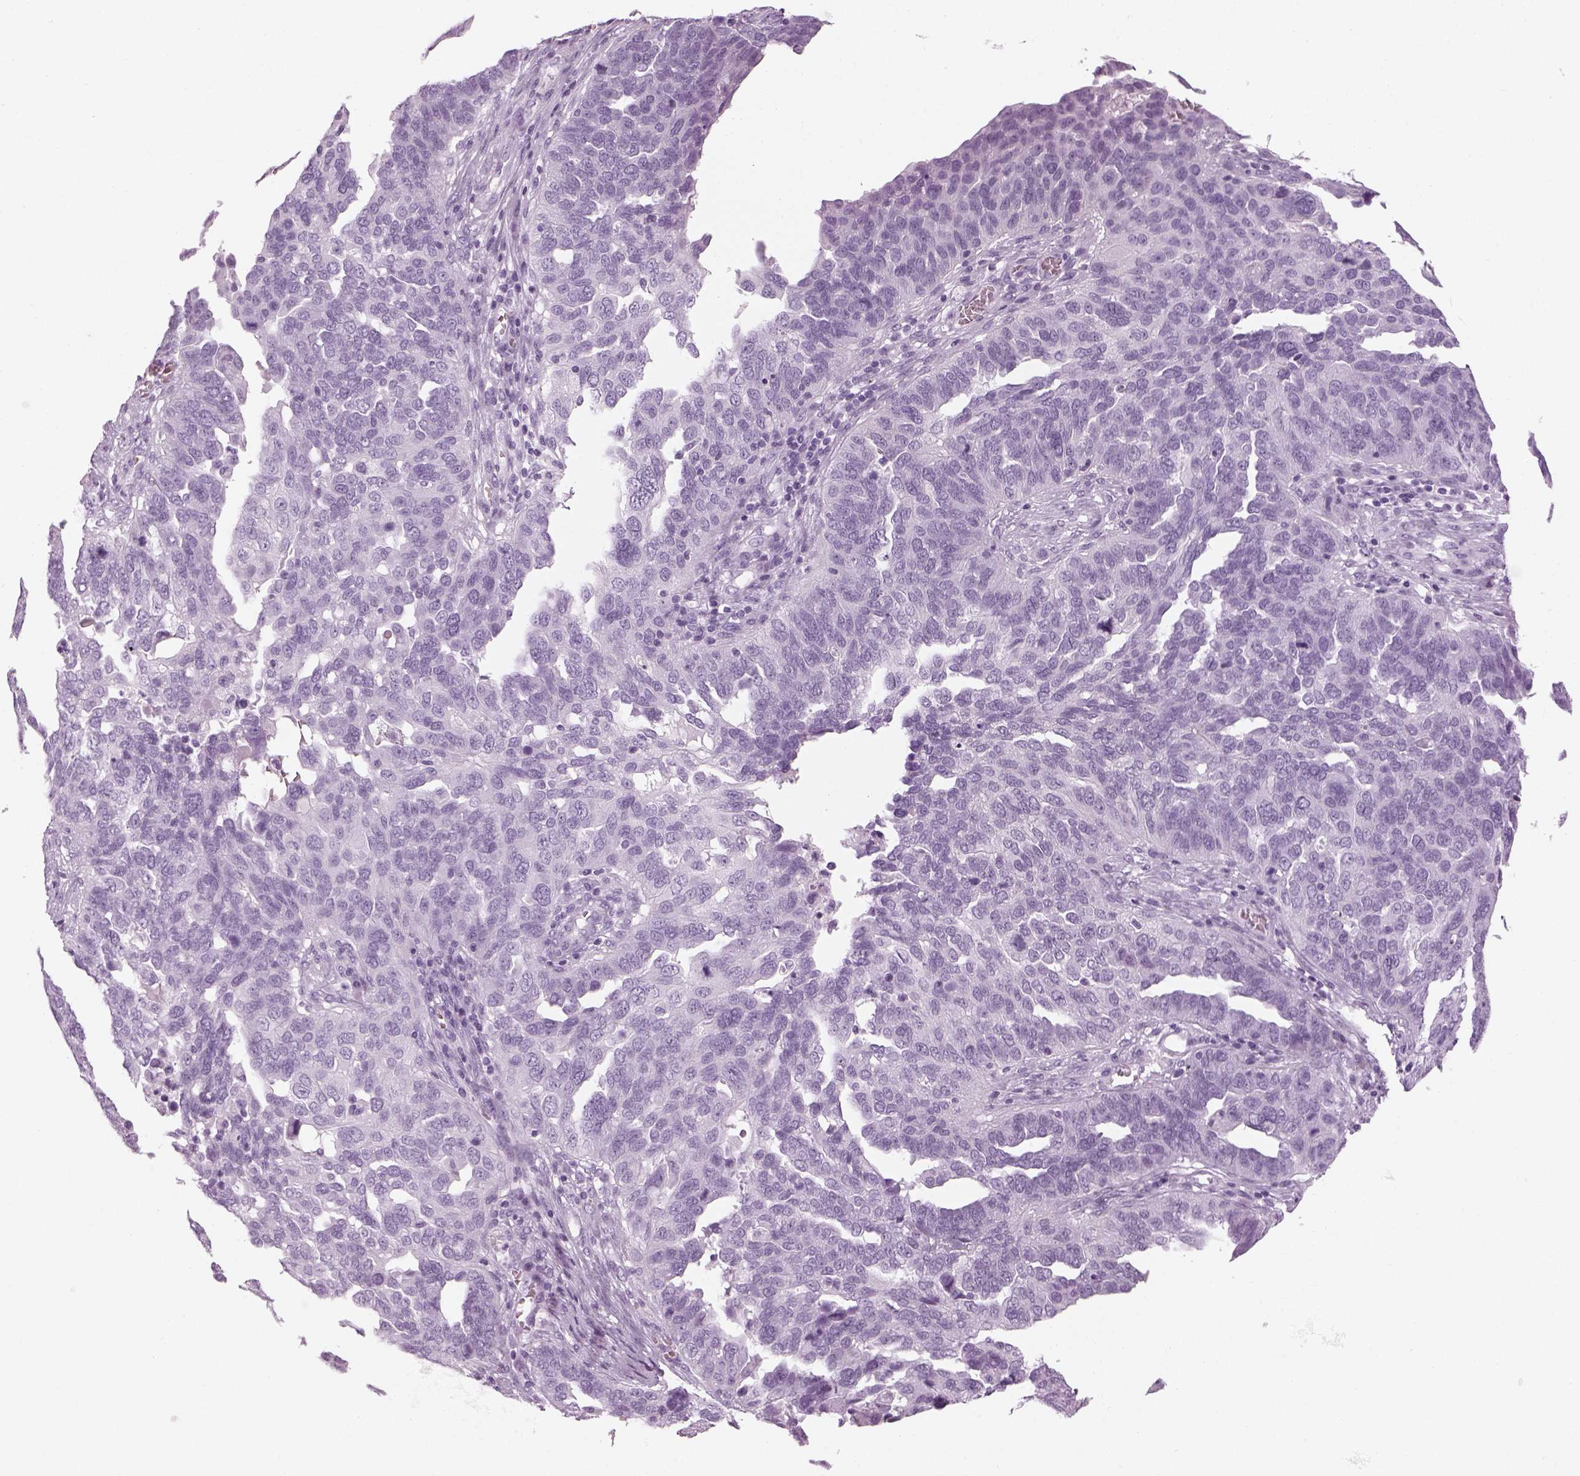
{"staining": {"intensity": "negative", "quantity": "none", "location": "none"}, "tissue": "ovarian cancer", "cell_type": "Tumor cells", "image_type": "cancer", "snomed": [{"axis": "morphology", "description": "Carcinoma, endometroid"}, {"axis": "topography", "description": "Soft tissue"}, {"axis": "topography", "description": "Ovary"}], "caption": "Immunohistochemistry (IHC) image of human endometroid carcinoma (ovarian) stained for a protein (brown), which displays no positivity in tumor cells.", "gene": "SAG", "patient": {"sex": "female", "age": 52}}